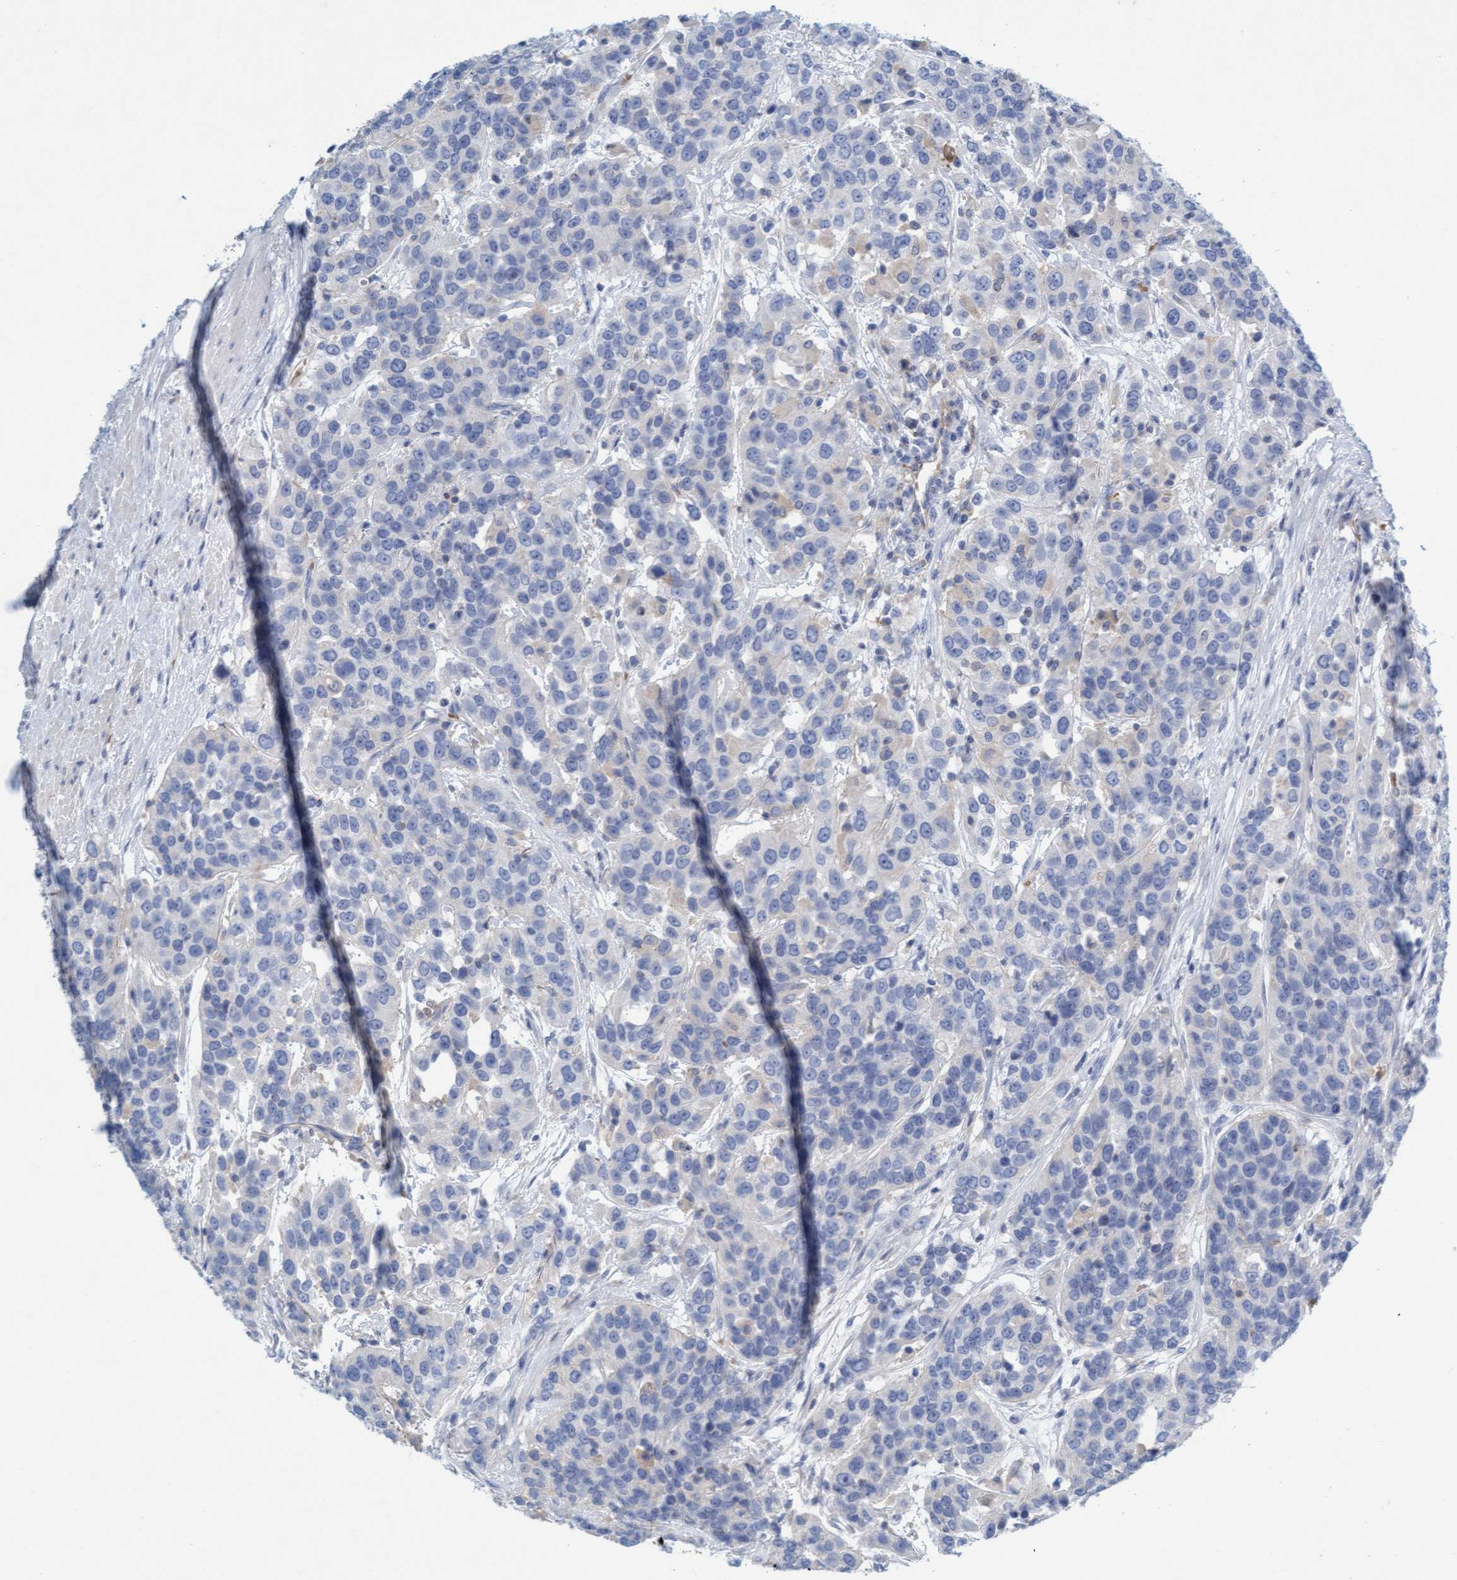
{"staining": {"intensity": "negative", "quantity": "none", "location": "none"}, "tissue": "urothelial cancer", "cell_type": "Tumor cells", "image_type": "cancer", "snomed": [{"axis": "morphology", "description": "Urothelial carcinoma, High grade"}, {"axis": "topography", "description": "Urinary bladder"}], "caption": "High power microscopy photomicrograph of an immunohistochemistry (IHC) photomicrograph of urothelial carcinoma (high-grade), revealing no significant staining in tumor cells.", "gene": "SIGIRR", "patient": {"sex": "female", "age": 80}}